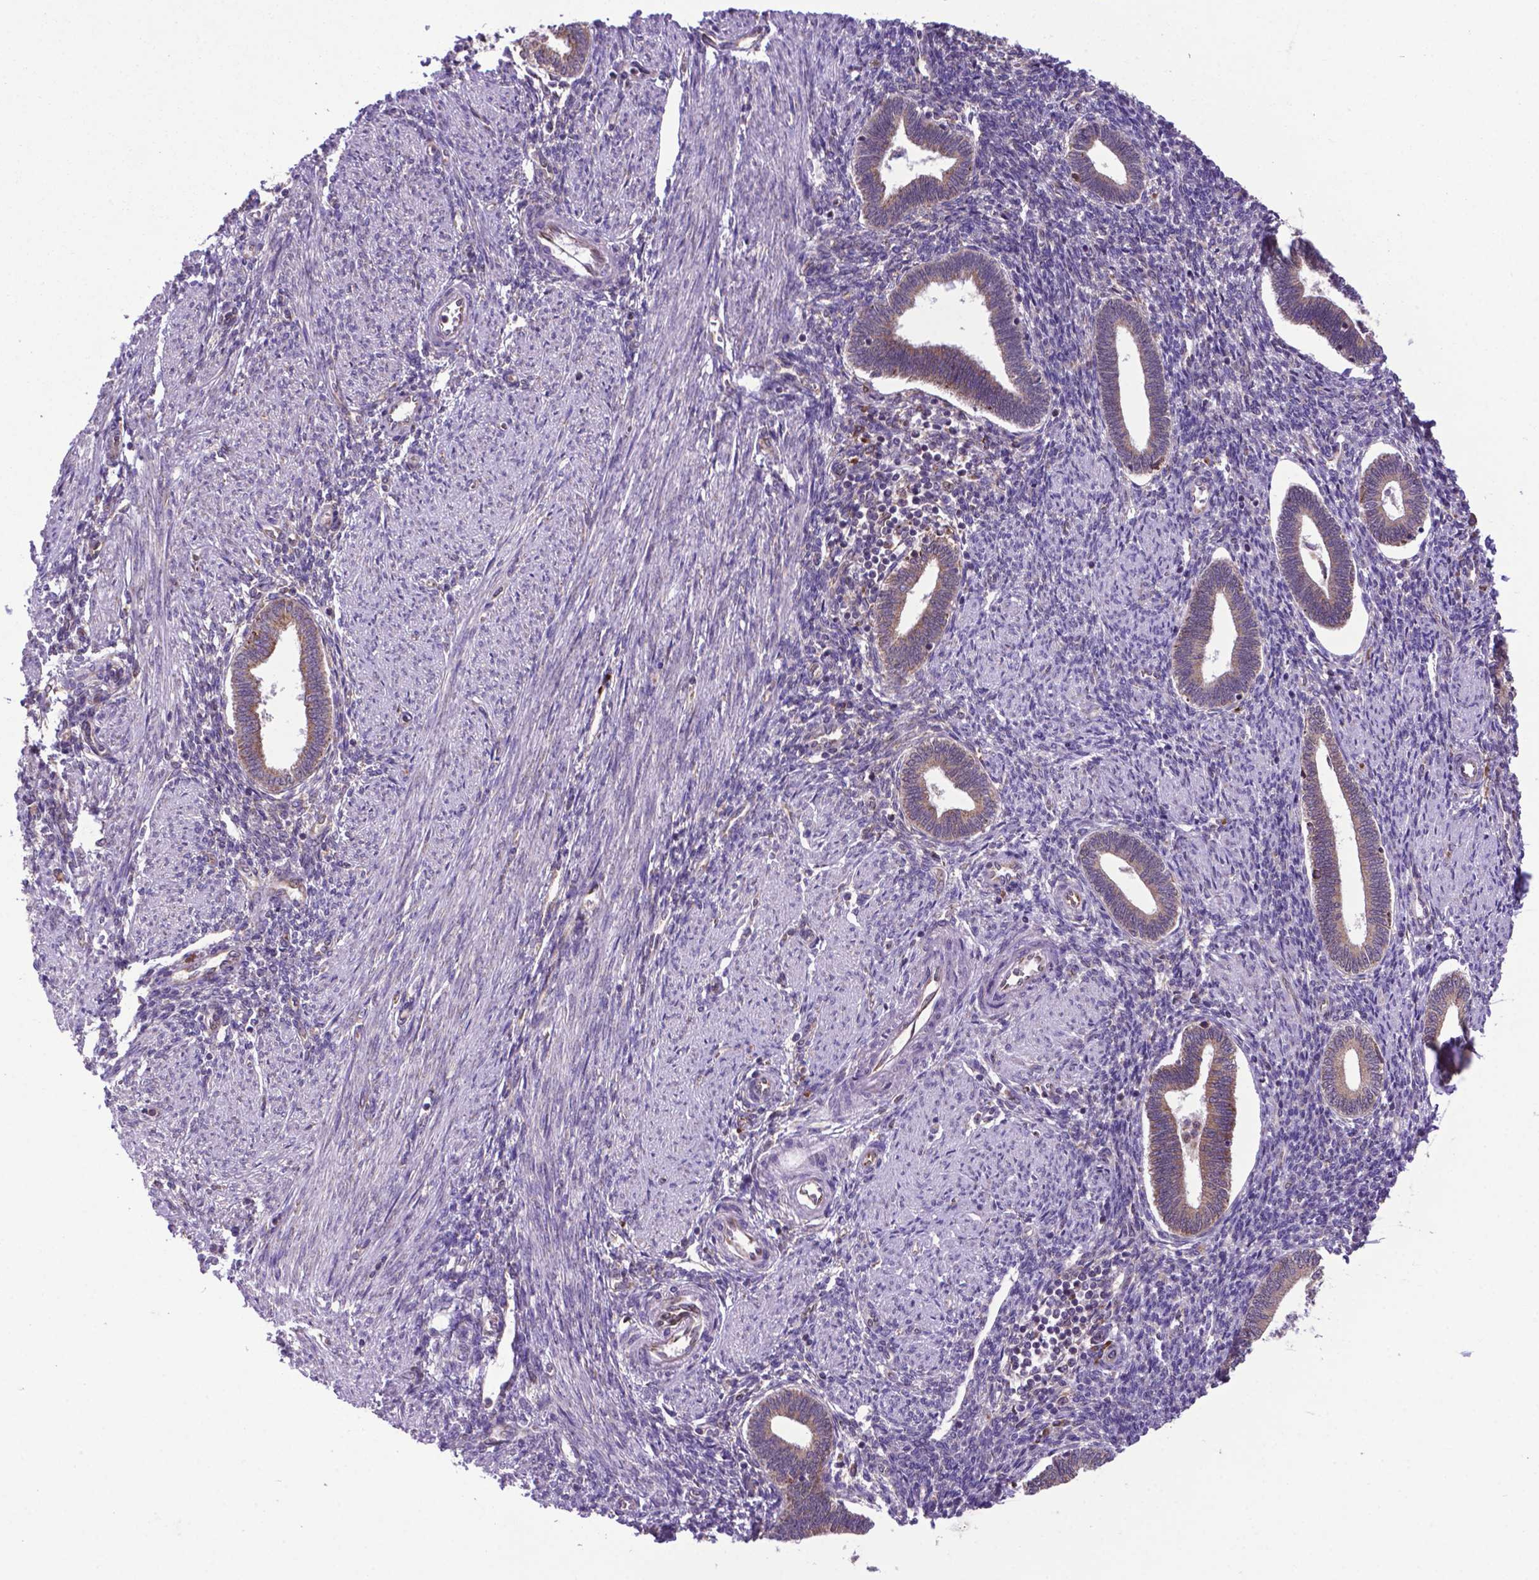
{"staining": {"intensity": "negative", "quantity": "none", "location": "none"}, "tissue": "endometrium", "cell_type": "Cells in endometrial stroma", "image_type": "normal", "snomed": [{"axis": "morphology", "description": "Normal tissue, NOS"}, {"axis": "topography", "description": "Endometrium"}], "caption": "Image shows no protein expression in cells in endometrial stroma of normal endometrium. Nuclei are stained in blue.", "gene": "ENSG00000269590", "patient": {"sex": "female", "age": 42}}